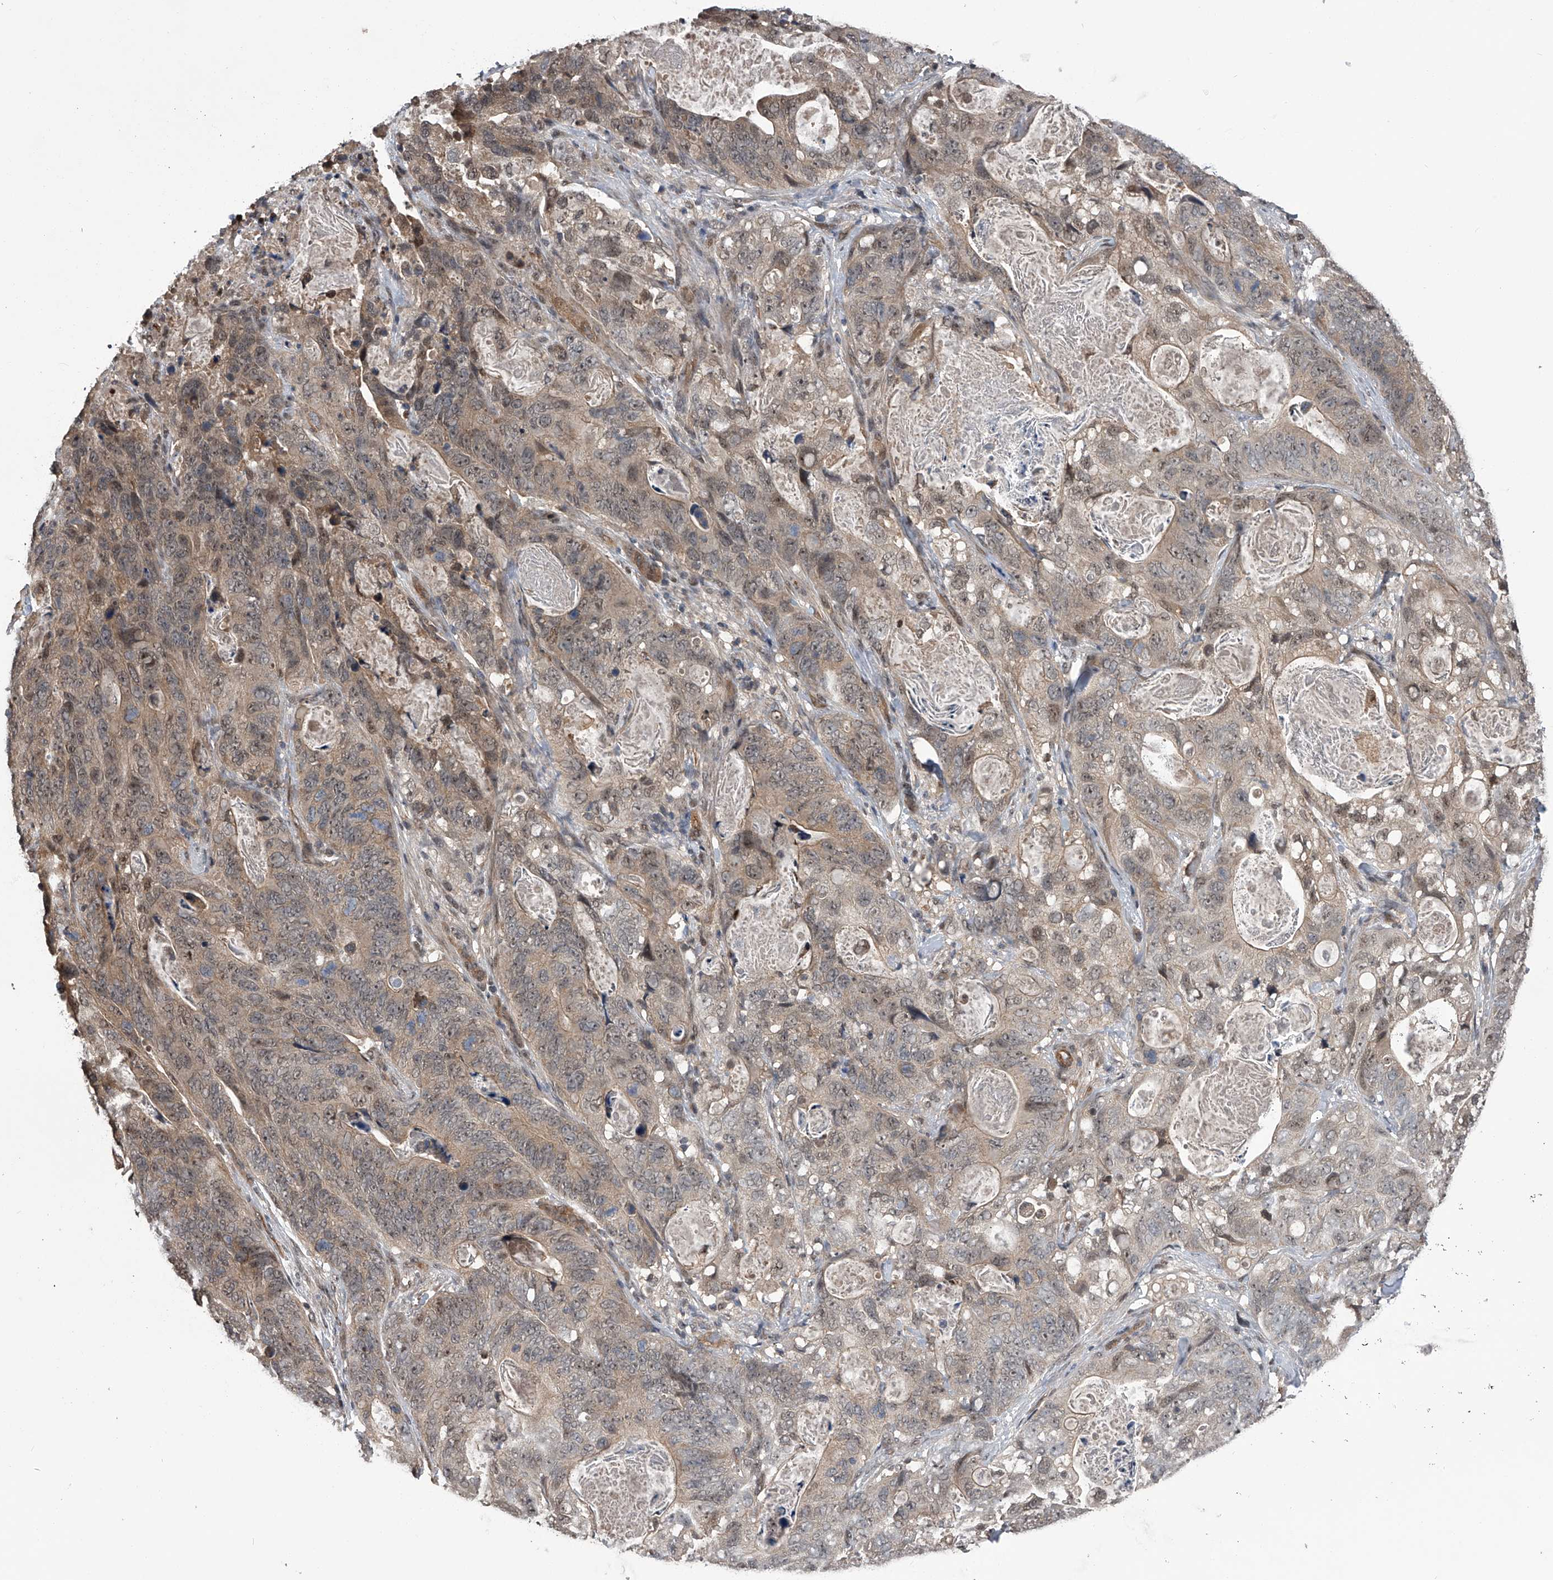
{"staining": {"intensity": "weak", "quantity": ">75%", "location": "cytoplasmic/membranous"}, "tissue": "stomach cancer", "cell_type": "Tumor cells", "image_type": "cancer", "snomed": [{"axis": "morphology", "description": "Normal tissue, NOS"}, {"axis": "morphology", "description": "Adenocarcinoma, NOS"}, {"axis": "topography", "description": "Stomach"}], "caption": "Stomach cancer stained for a protein exhibits weak cytoplasmic/membranous positivity in tumor cells.", "gene": "SLC12A8", "patient": {"sex": "female", "age": 89}}